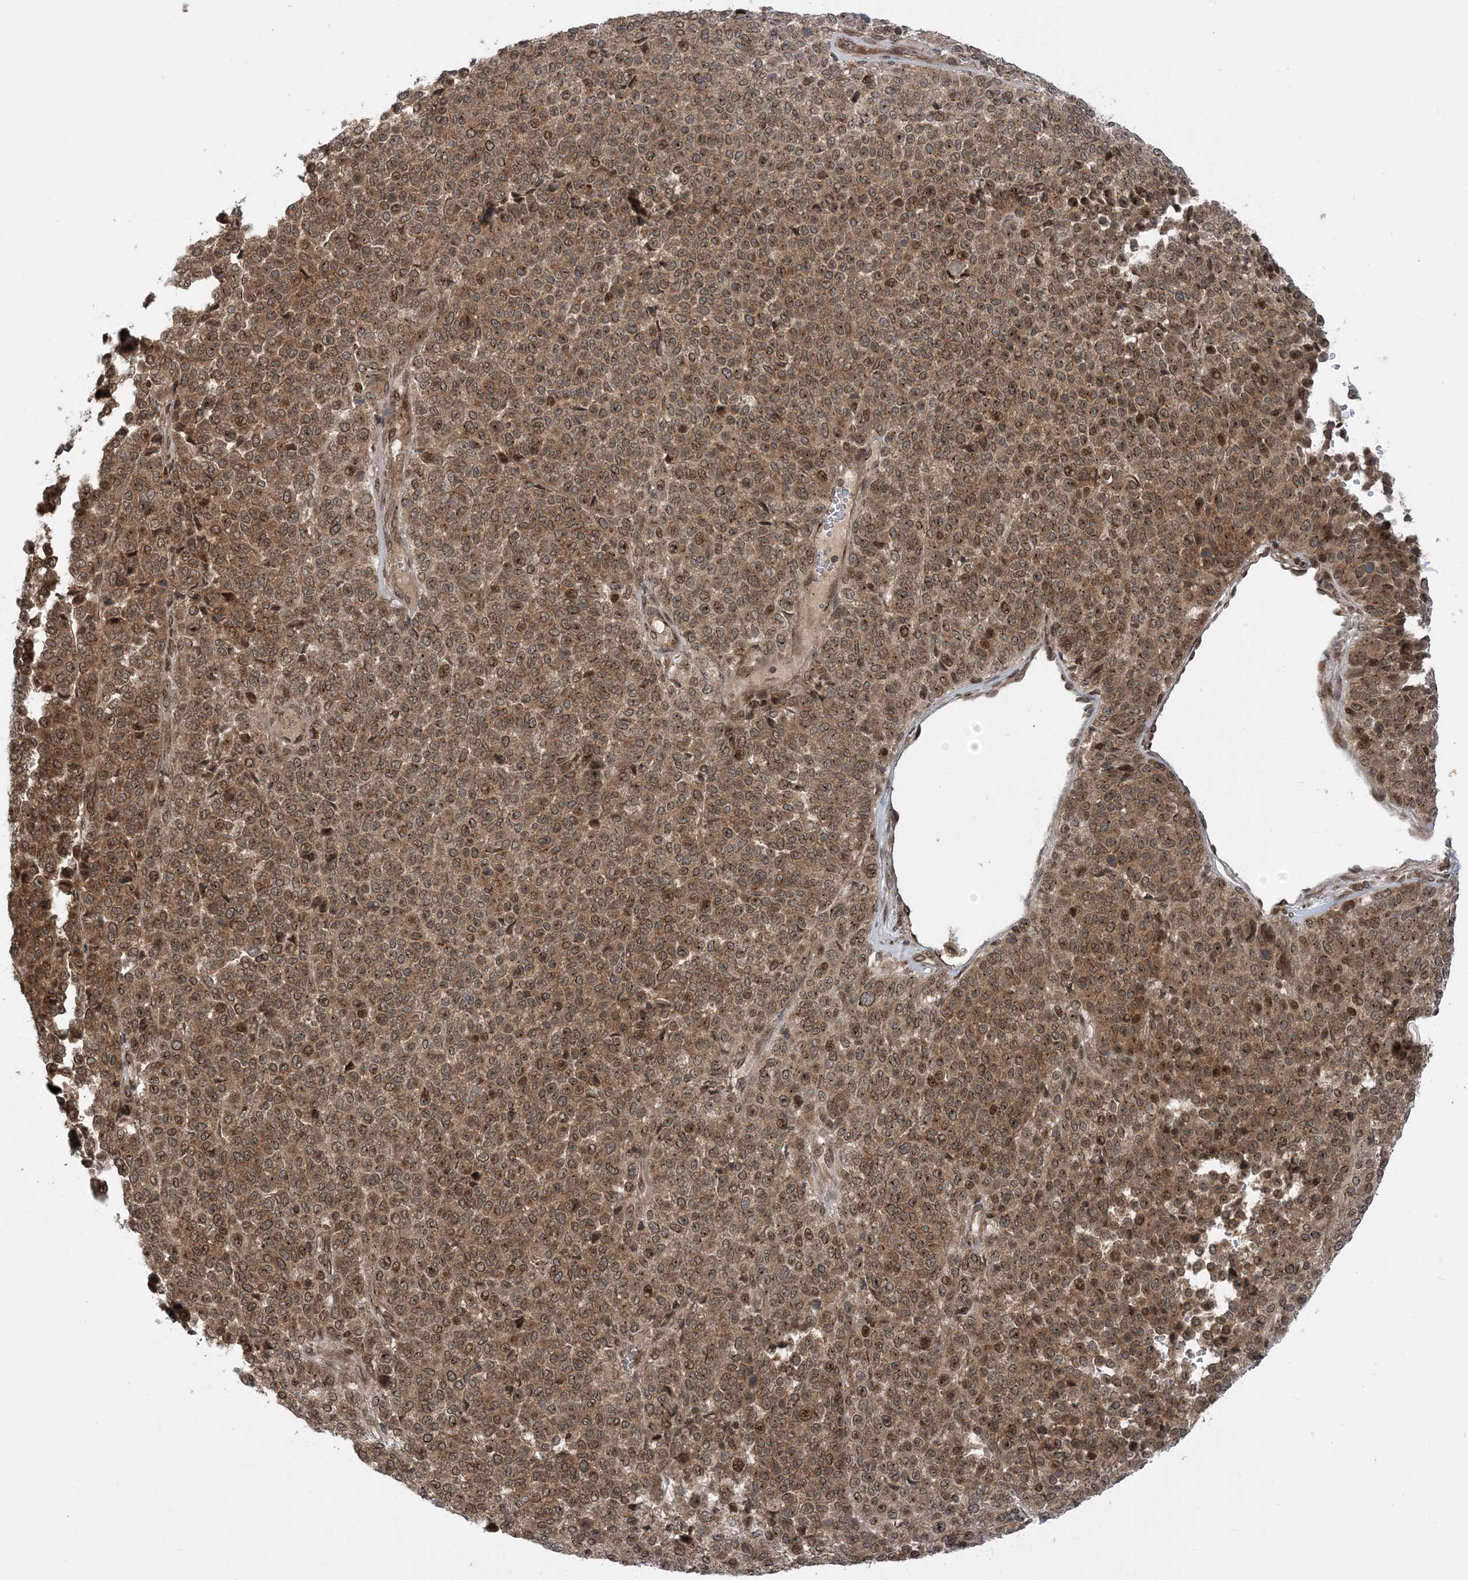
{"staining": {"intensity": "moderate", "quantity": ">75%", "location": "cytoplasmic/membranous,nuclear"}, "tissue": "melanoma", "cell_type": "Tumor cells", "image_type": "cancer", "snomed": [{"axis": "morphology", "description": "Malignant melanoma, Metastatic site"}, {"axis": "topography", "description": "Pancreas"}], "caption": "Immunohistochemistry of human melanoma displays medium levels of moderate cytoplasmic/membranous and nuclear positivity in approximately >75% of tumor cells.", "gene": "CASP4", "patient": {"sex": "female", "age": 30}}